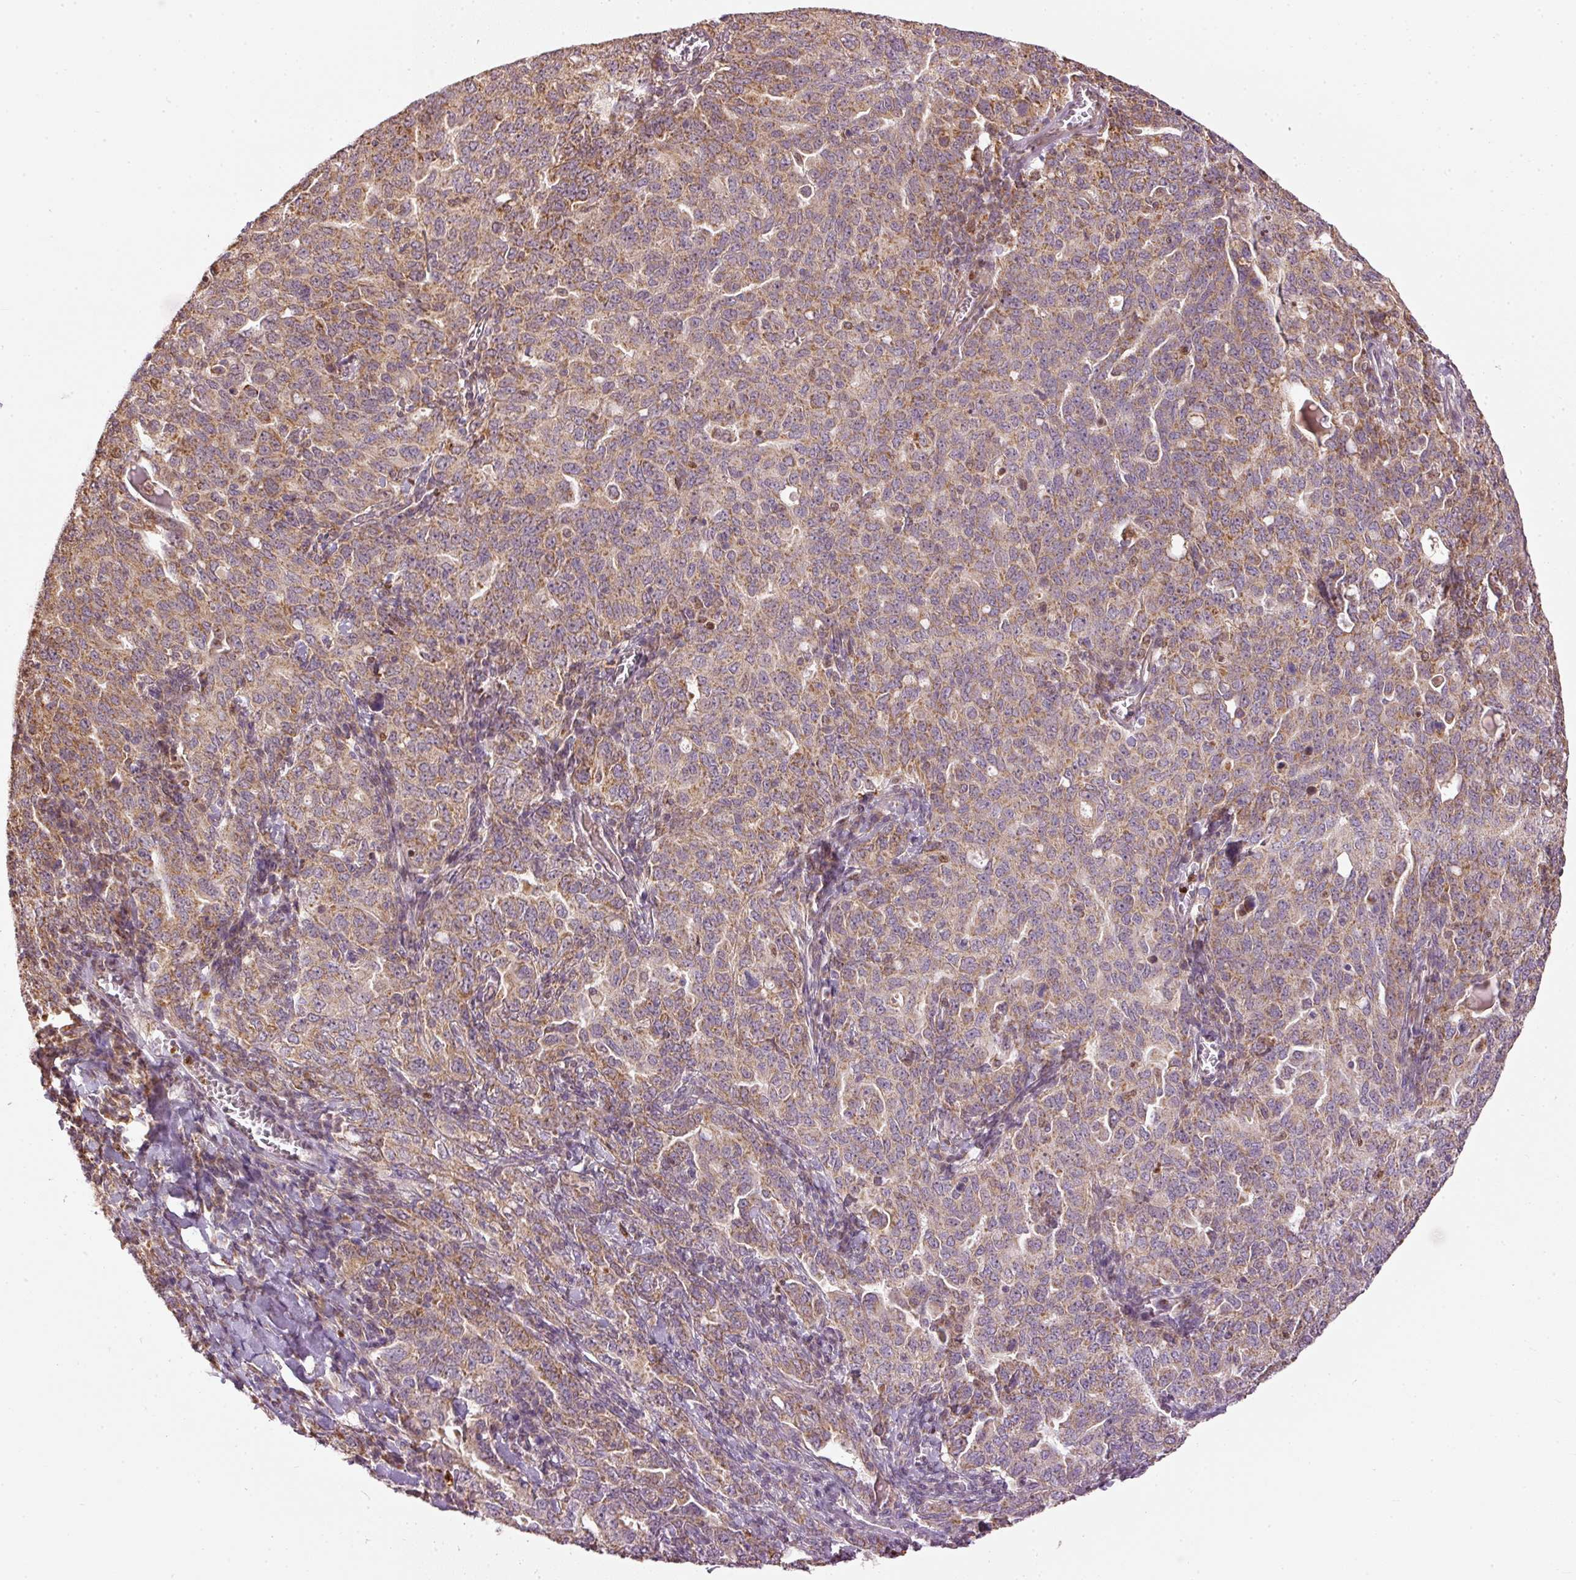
{"staining": {"intensity": "moderate", "quantity": ">75%", "location": "cytoplasmic/membranous"}, "tissue": "ovarian cancer", "cell_type": "Tumor cells", "image_type": "cancer", "snomed": [{"axis": "morphology", "description": "Carcinoma, endometroid"}, {"axis": "topography", "description": "Ovary"}], "caption": "Protein staining of ovarian endometroid carcinoma tissue displays moderate cytoplasmic/membranous positivity in approximately >75% of tumor cells. (DAB IHC, brown staining for protein, blue staining for nuclei).", "gene": "MTHFD1L", "patient": {"sex": "female", "age": 62}}